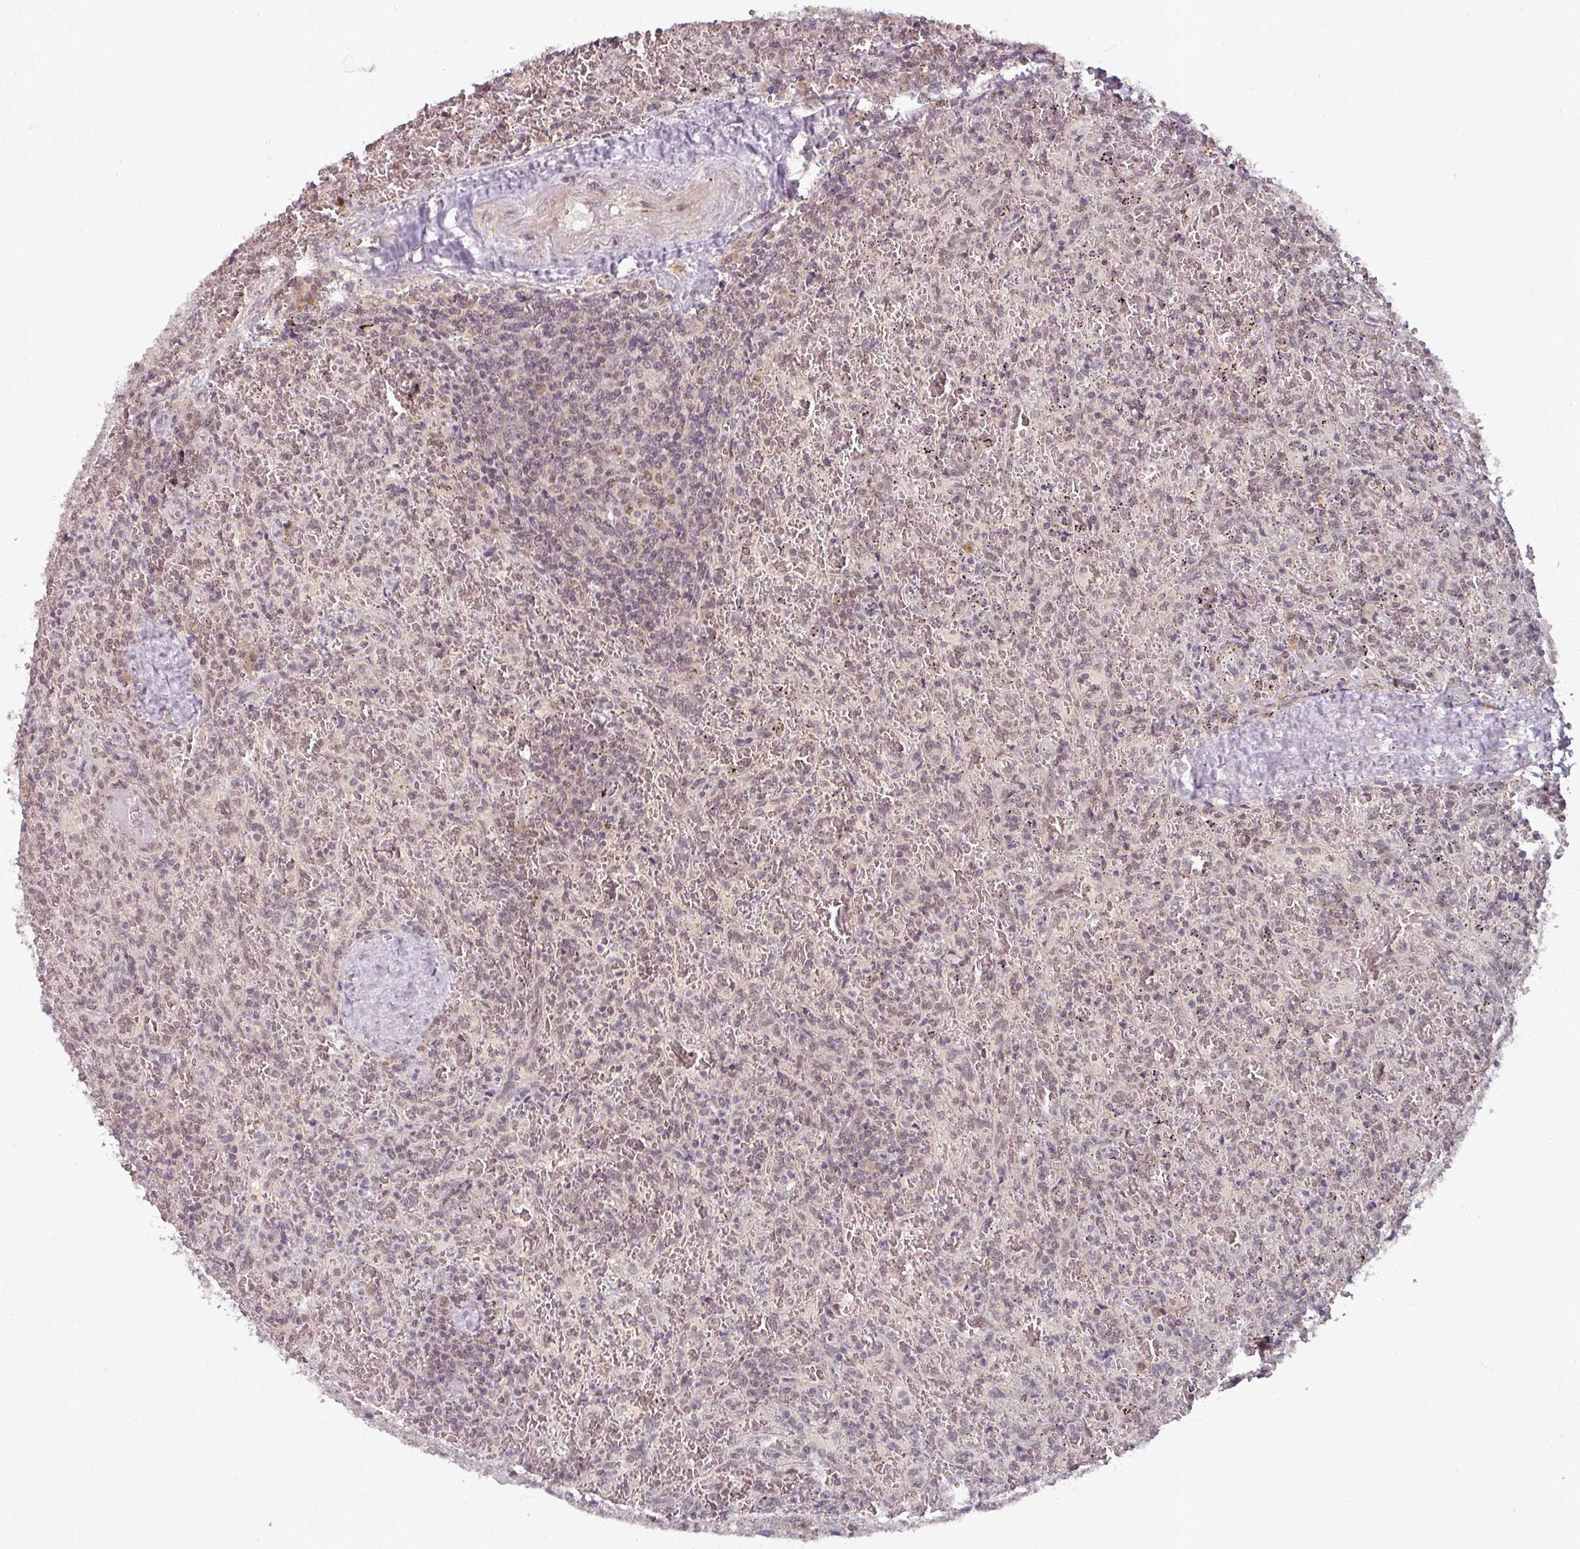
{"staining": {"intensity": "negative", "quantity": "none", "location": "none"}, "tissue": "lymphoma", "cell_type": "Tumor cells", "image_type": "cancer", "snomed": [{"axis": "morphology", "description": "Malignant lymphoma, non-Hodgkin's type, Low grade"}, {"axis": "topography", "description": "Spleen"}], "caption": "Histopathology image shows no protein expression in tumor cells of malignant lymphoma, non-Hodgkin's type (low-grade) tissue.", "gene": "POLR2G", "patient": {"sex": "female", "age": 64}}